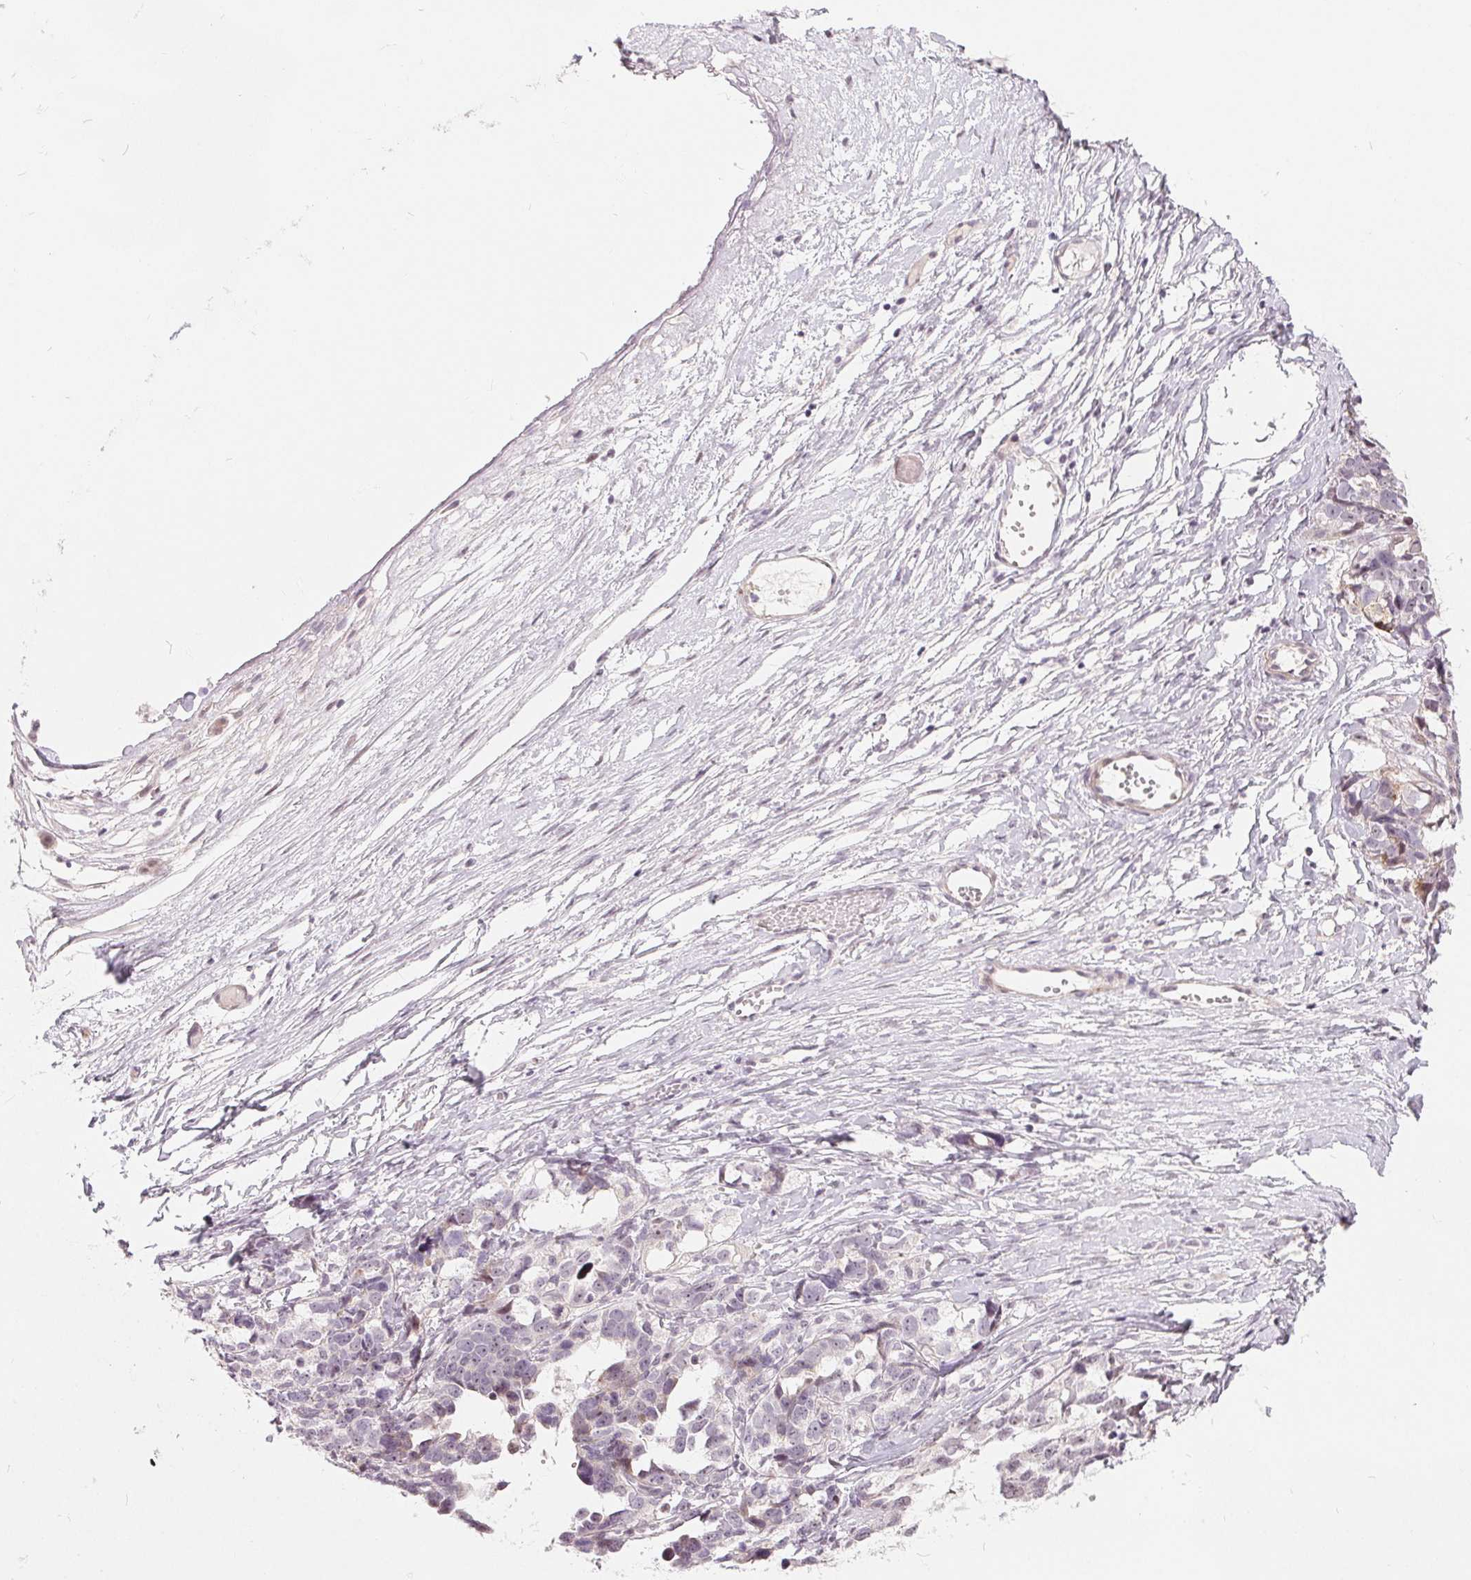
{"staining": {"intensity": "negative", "quantity": "none", "location": "none"}, "tissue": "ovarian cancer", "cell_type": "Tumor cells", "image_type": "cancer", "snomed": [{"axis": "morphology", "description": "Cystadenocarcinoma, serous, NOS"}, {"axis": "topography", "description": "Ovary"}], "caption": "The IHC photomicrograph has no significant staining in tumor cells of ovarian cancer tissue.", "gene": "NRG2", "patient": {"sex": "female", "age": 69}}